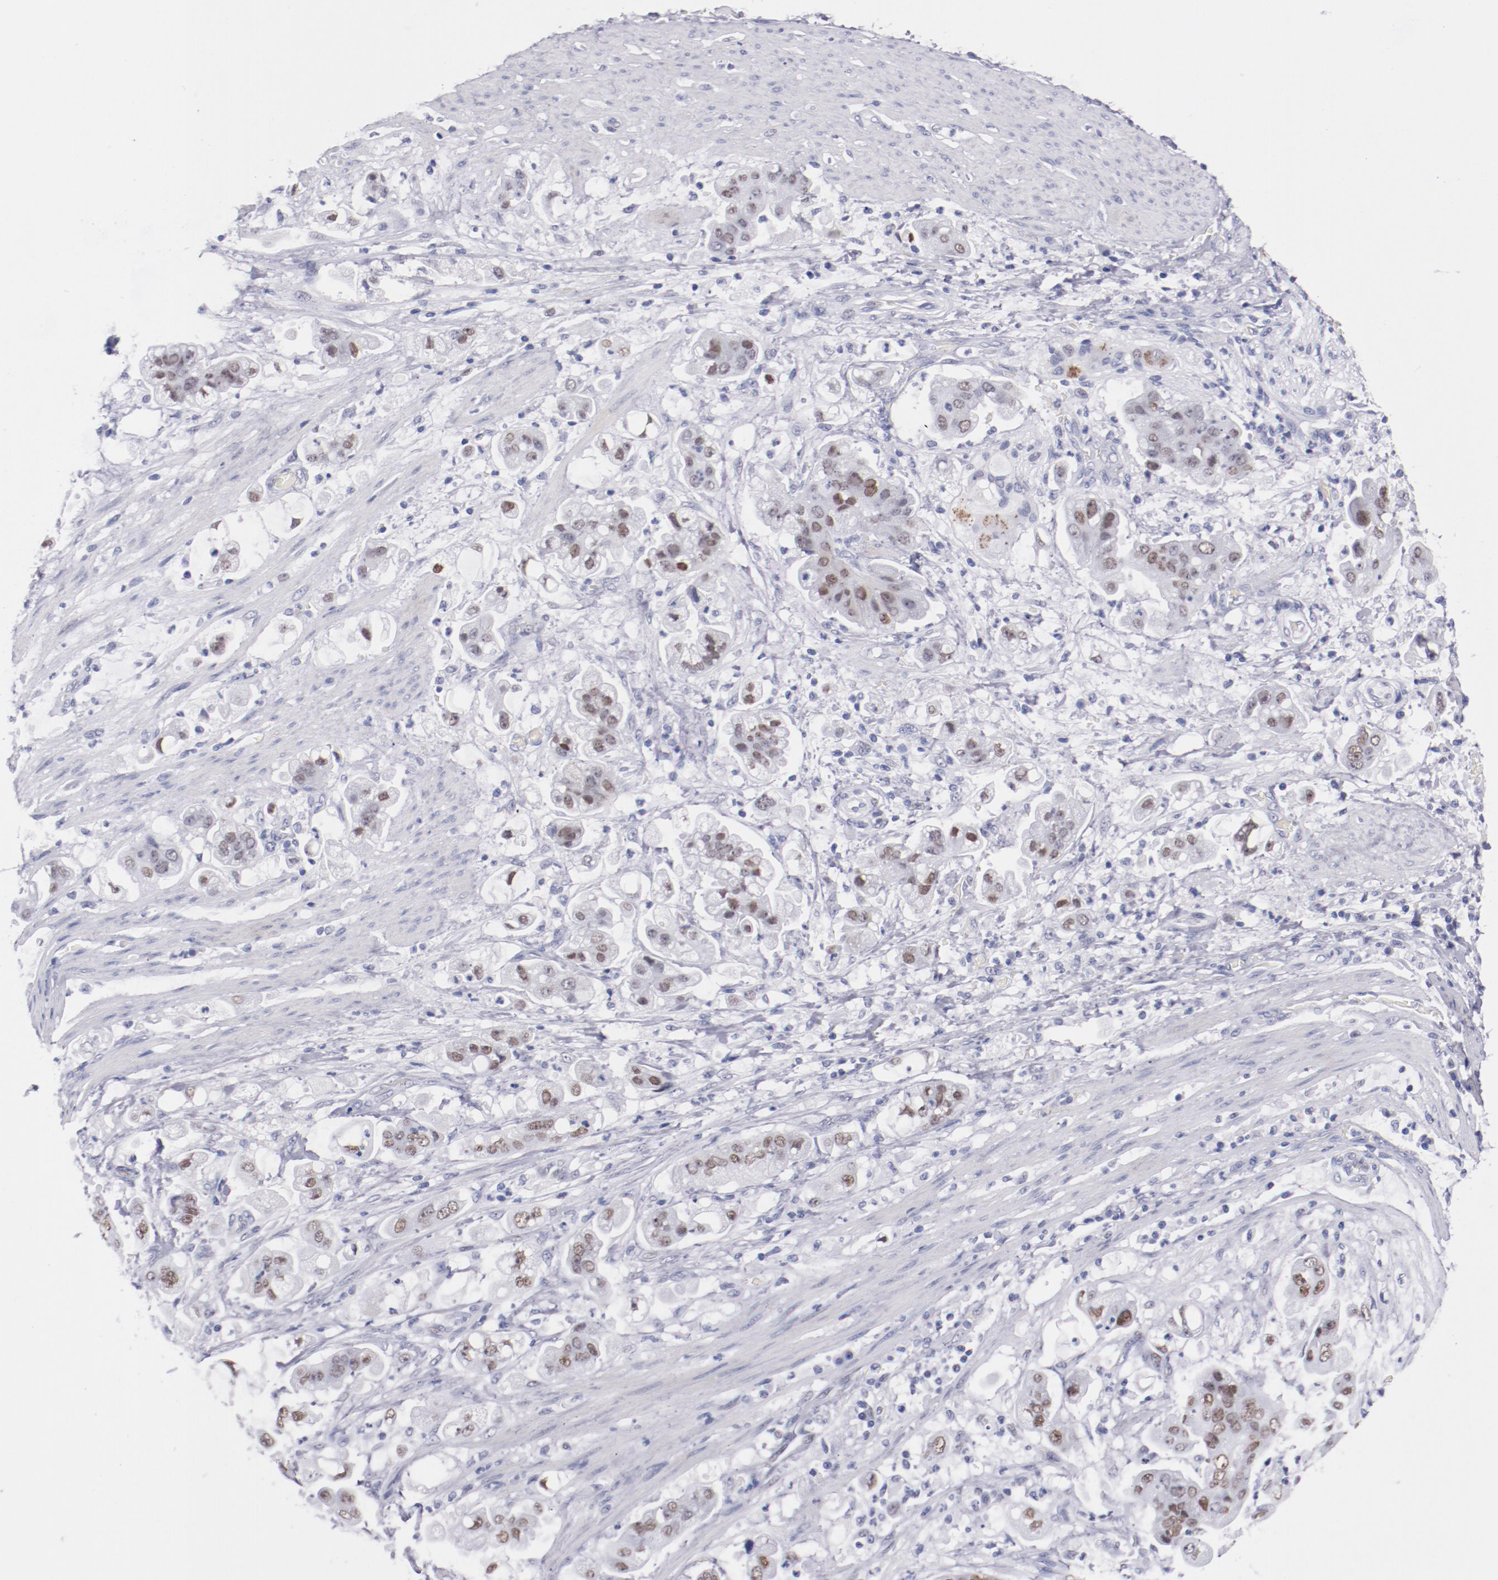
{"staining": {"intensity": "moderate", "quantity": ">75%", "location": "nuclear"}, "tissue": "stomach cancer", "cell_type": "Tumor cells", "image_type": "cancer", "snomed": [{"axis": "morphology", "description": "Adenocarcinoma, NOS"}, {"axis": "topography", "description": "Stomach"}], "caption": "An image of human adenocarcinoma (stomach) stained for a protein reveals moderate nuclear brown staining in tumor cells. (IHC, brightfield microscopy, high magnification).", "gene": "HNF1B", "patient": {"sex": "male", "age": 62}}